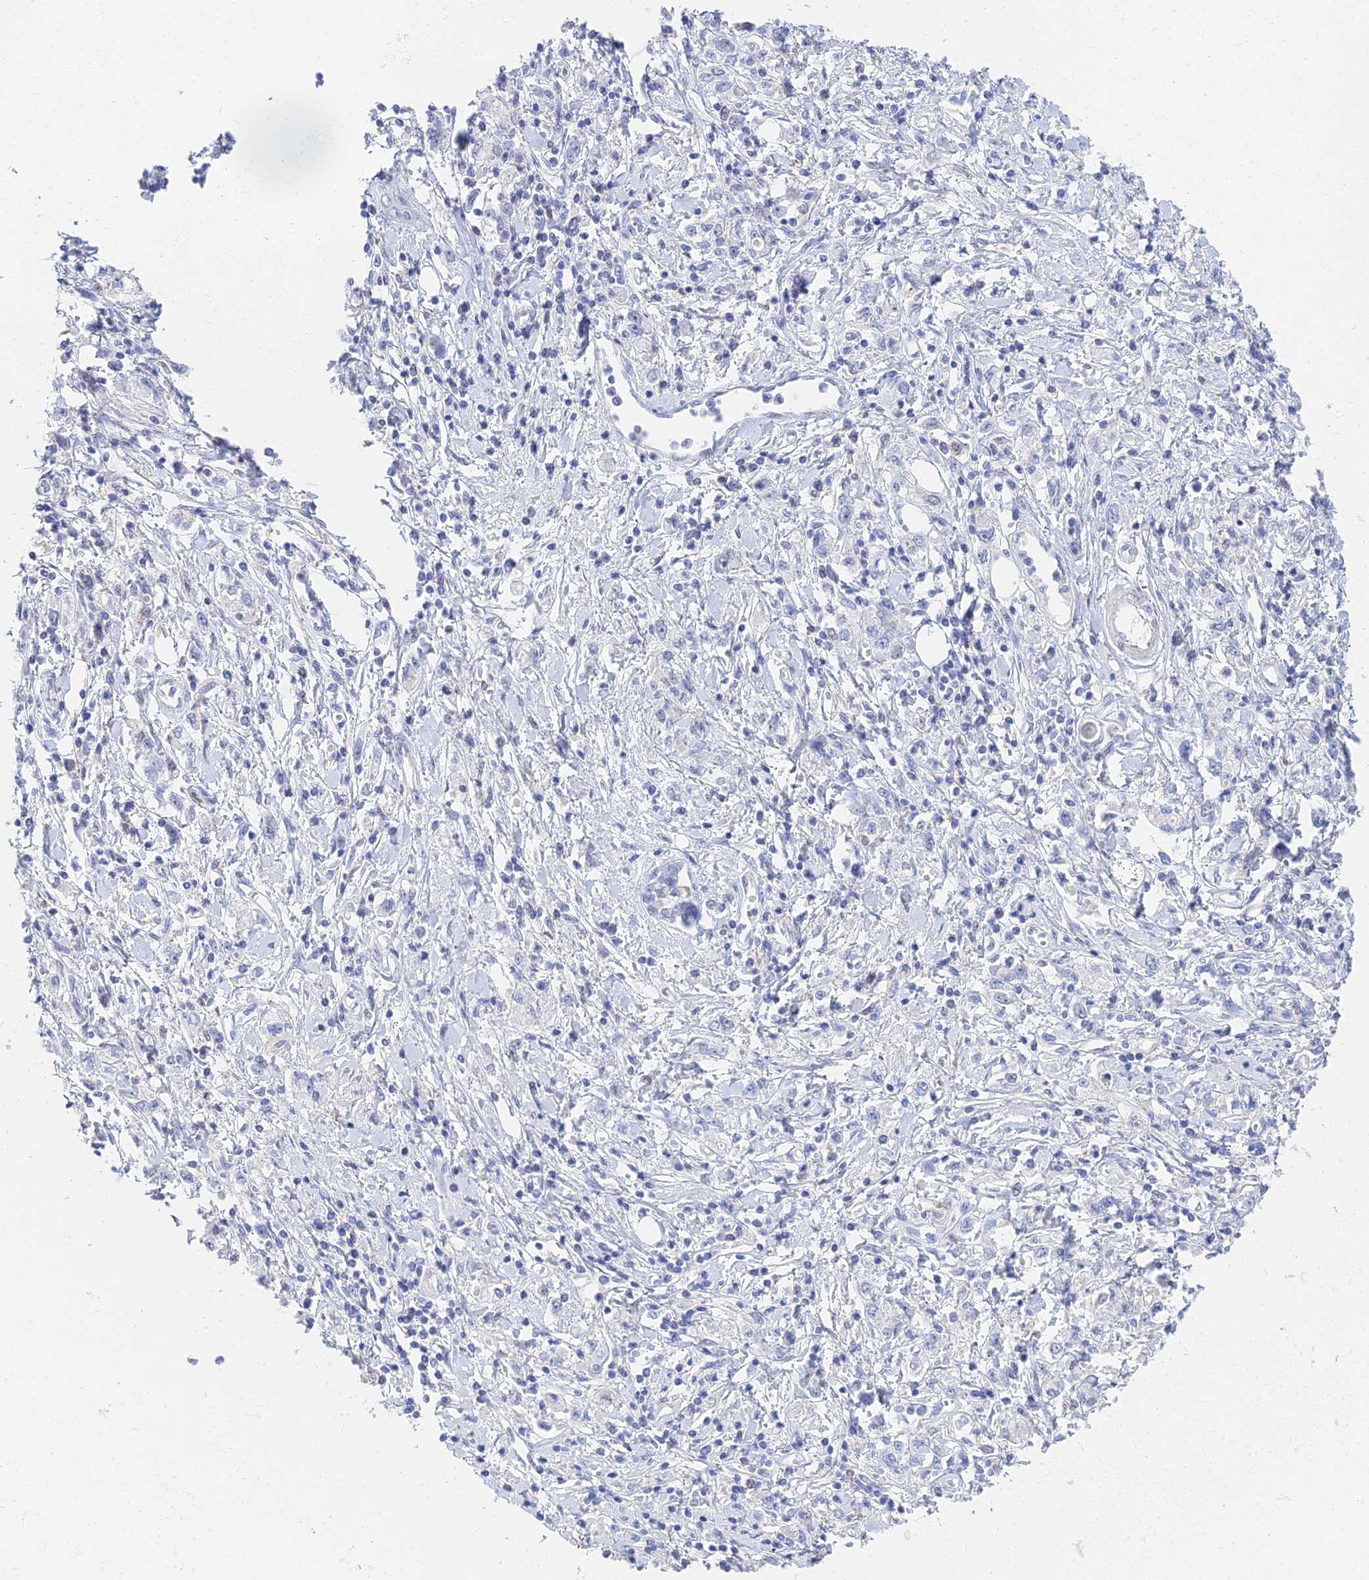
{"staining": {"intensity": "negative", "quantity": "none", "location": "none"}, "tissue": "stomach cancer", "cell_type": "Tumor cells", "image_type": "cancer", "snomed": [{"axis": "morphology", "description": "Adenocarcinoma, NOS"}, {"axis": "topography", "description": "Stomach"}], "caption": "Micrograph shows no significant protein positivity in tumor cells of stomach cancer (adenocarcinoma). (Immunohistochemistry, brightfield microscopy, high magnification).", "gene": "MCM2", "patient": {"sex": "female", "age": 76}}